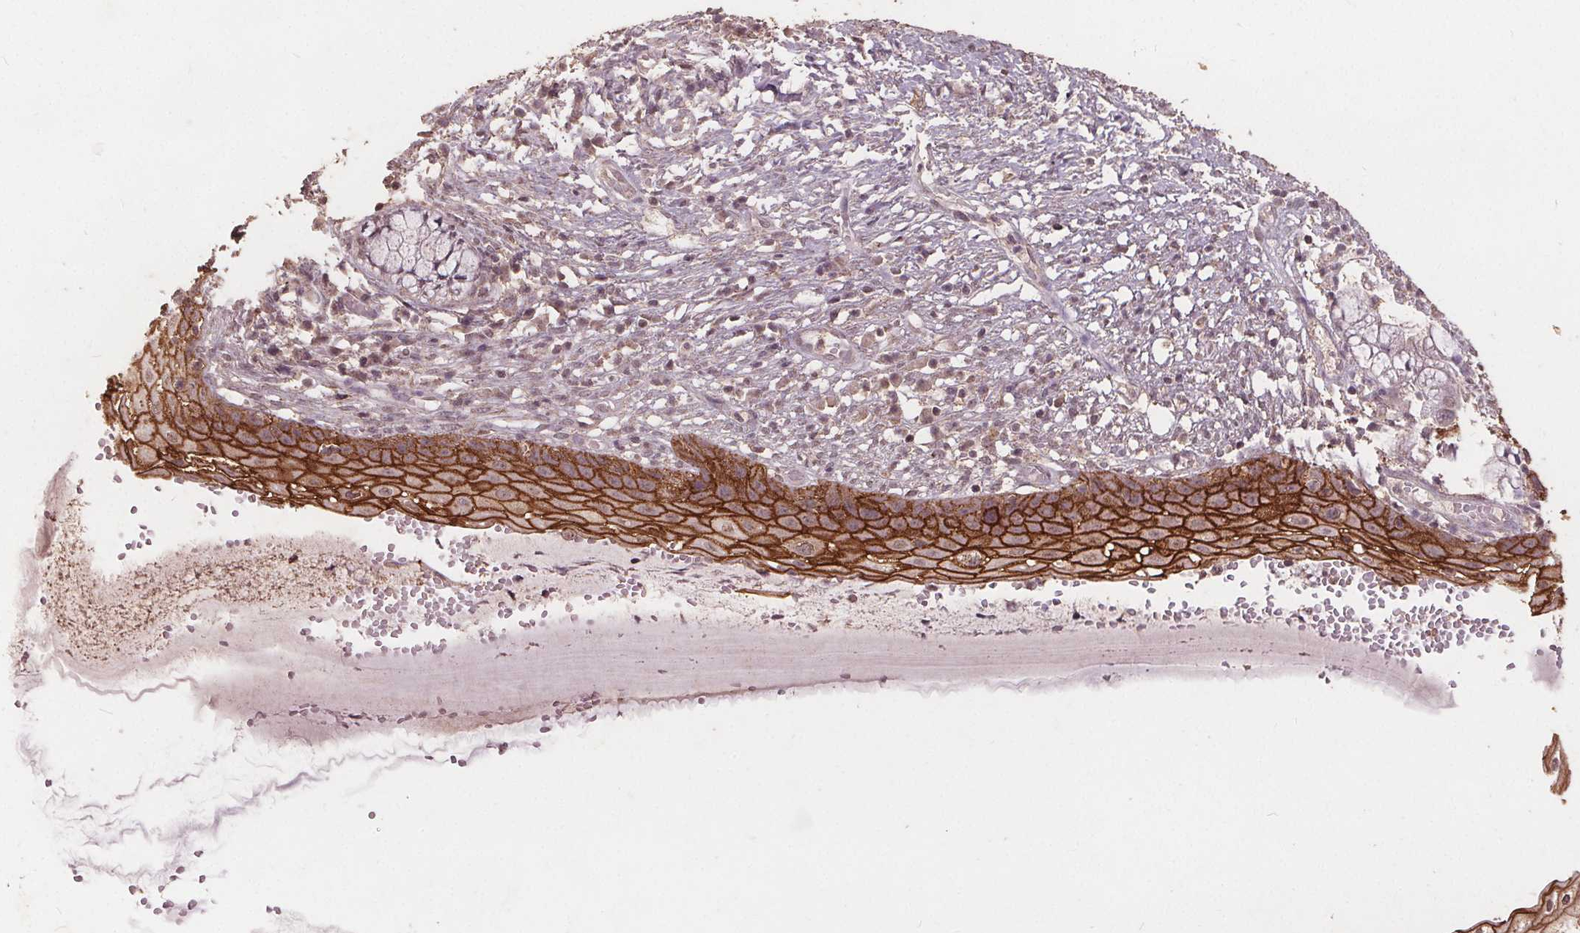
{"staining": {"intensity": "moderate", "quantity": "<25%", "location": "cytoplasmic/membranous"}, "tissue": "cervix", "cell_type": "Glandular cells", "image_type": "normal", "snomed": [{"axis": "morphology", "description": "Normal tissue, NOS"}, {"axis": "topography", "description": "Cervix"}], "caption": "A low amount of moderate cytoplasmic/membranous expression is present in approximately <25% of glandular cells in normal cervix.", "gene": "DSG3", "patient": {"sex": "female", "age": 37}}